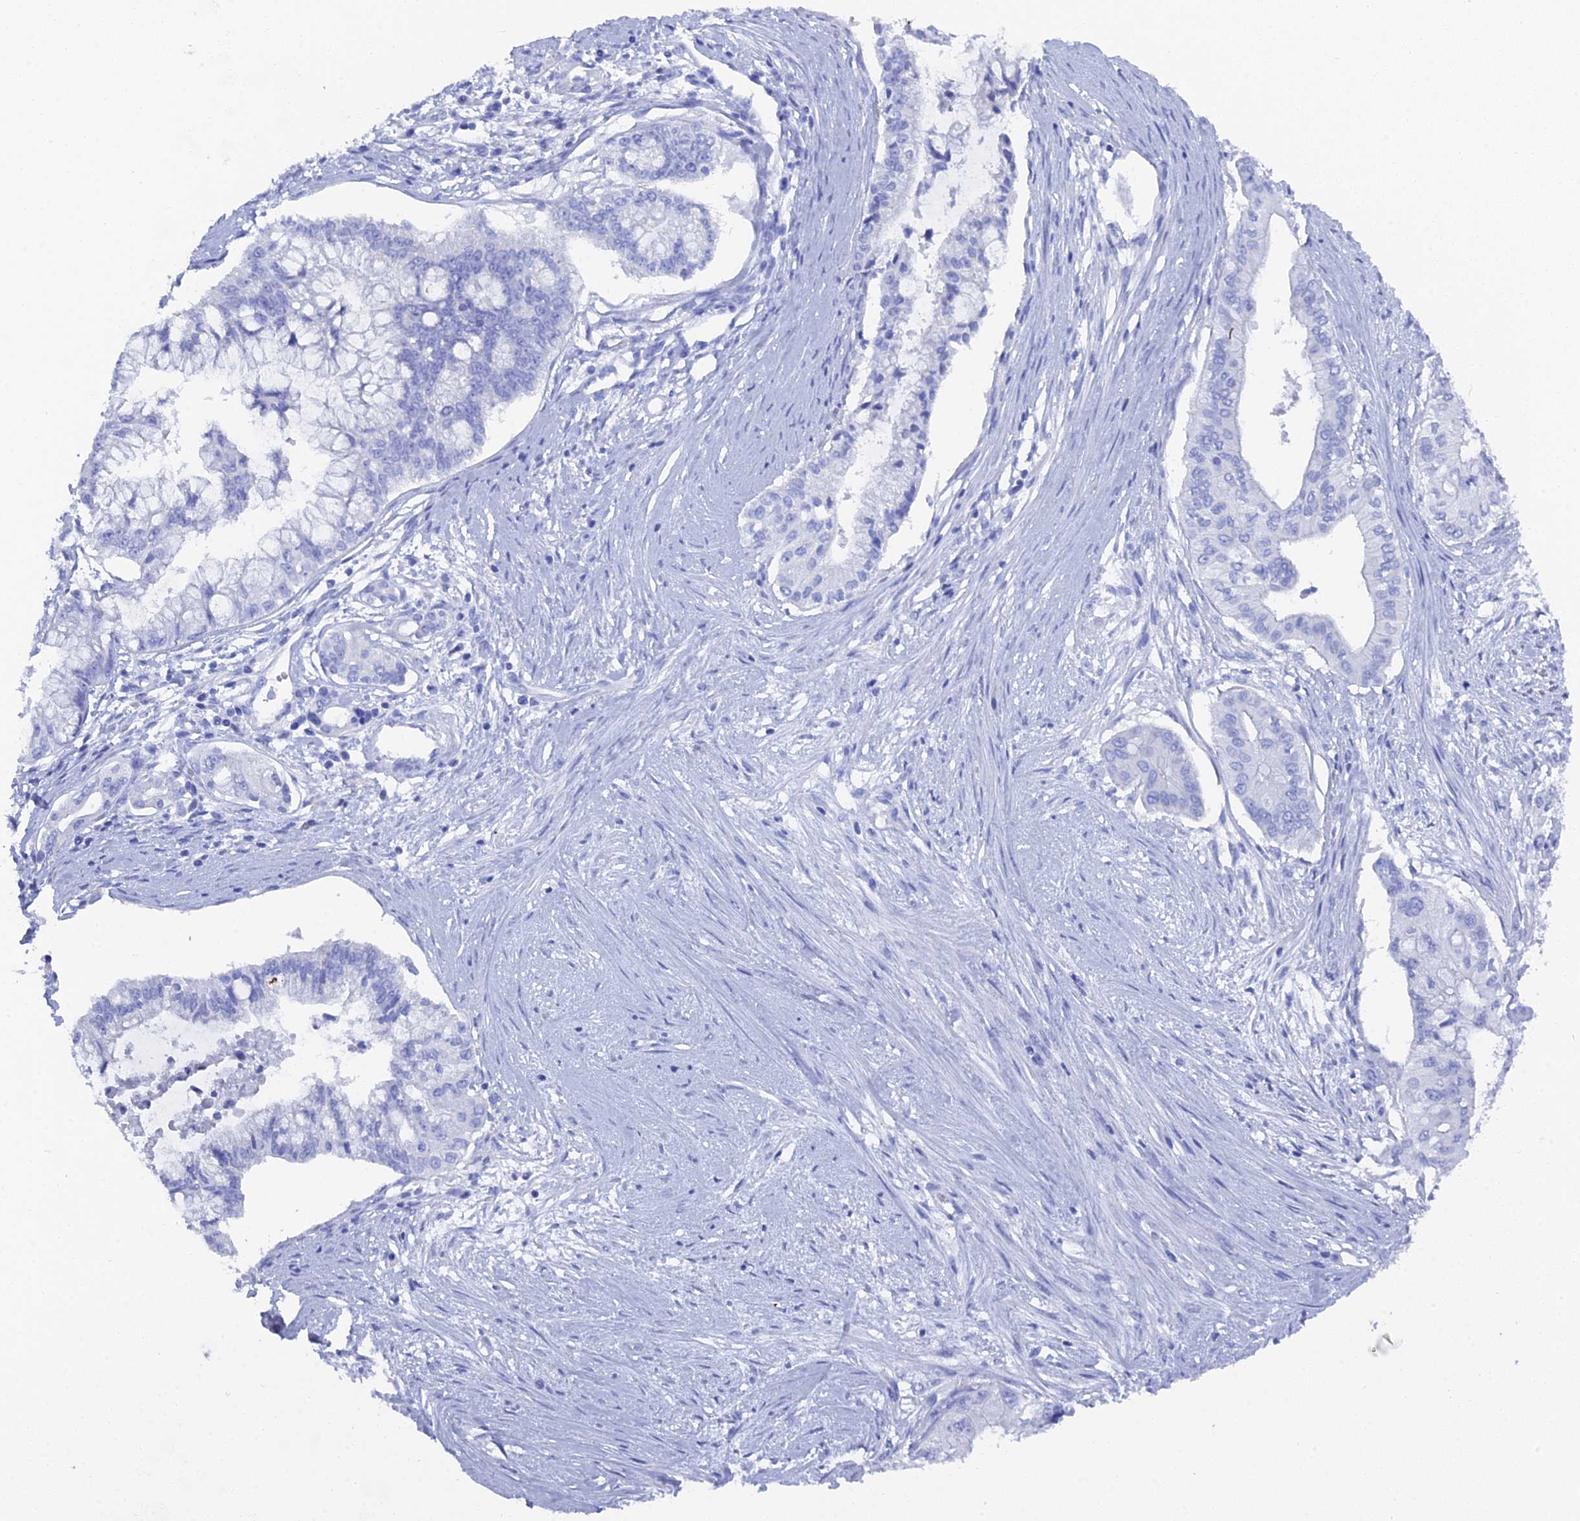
{"staining": {"intensity": "negative", "quantity": "none", "location": "none"}, "tissue": "pancreatic cancer", "cell_type": "Tumor cells", "image_type": "cancer", "snomed": [{"axis": "morphology", "description": "Adenocarcinoma, NOS"}, {"axis": "topography", "description": "Pancreas"}], "caption": "A micrograph of pancreatic cancer (adenocarcinoma) stained for a protein reveals no brown staining in tumor cells.", "gene": "ENPP3", "patient": {"sex": "male", "age": 46}}